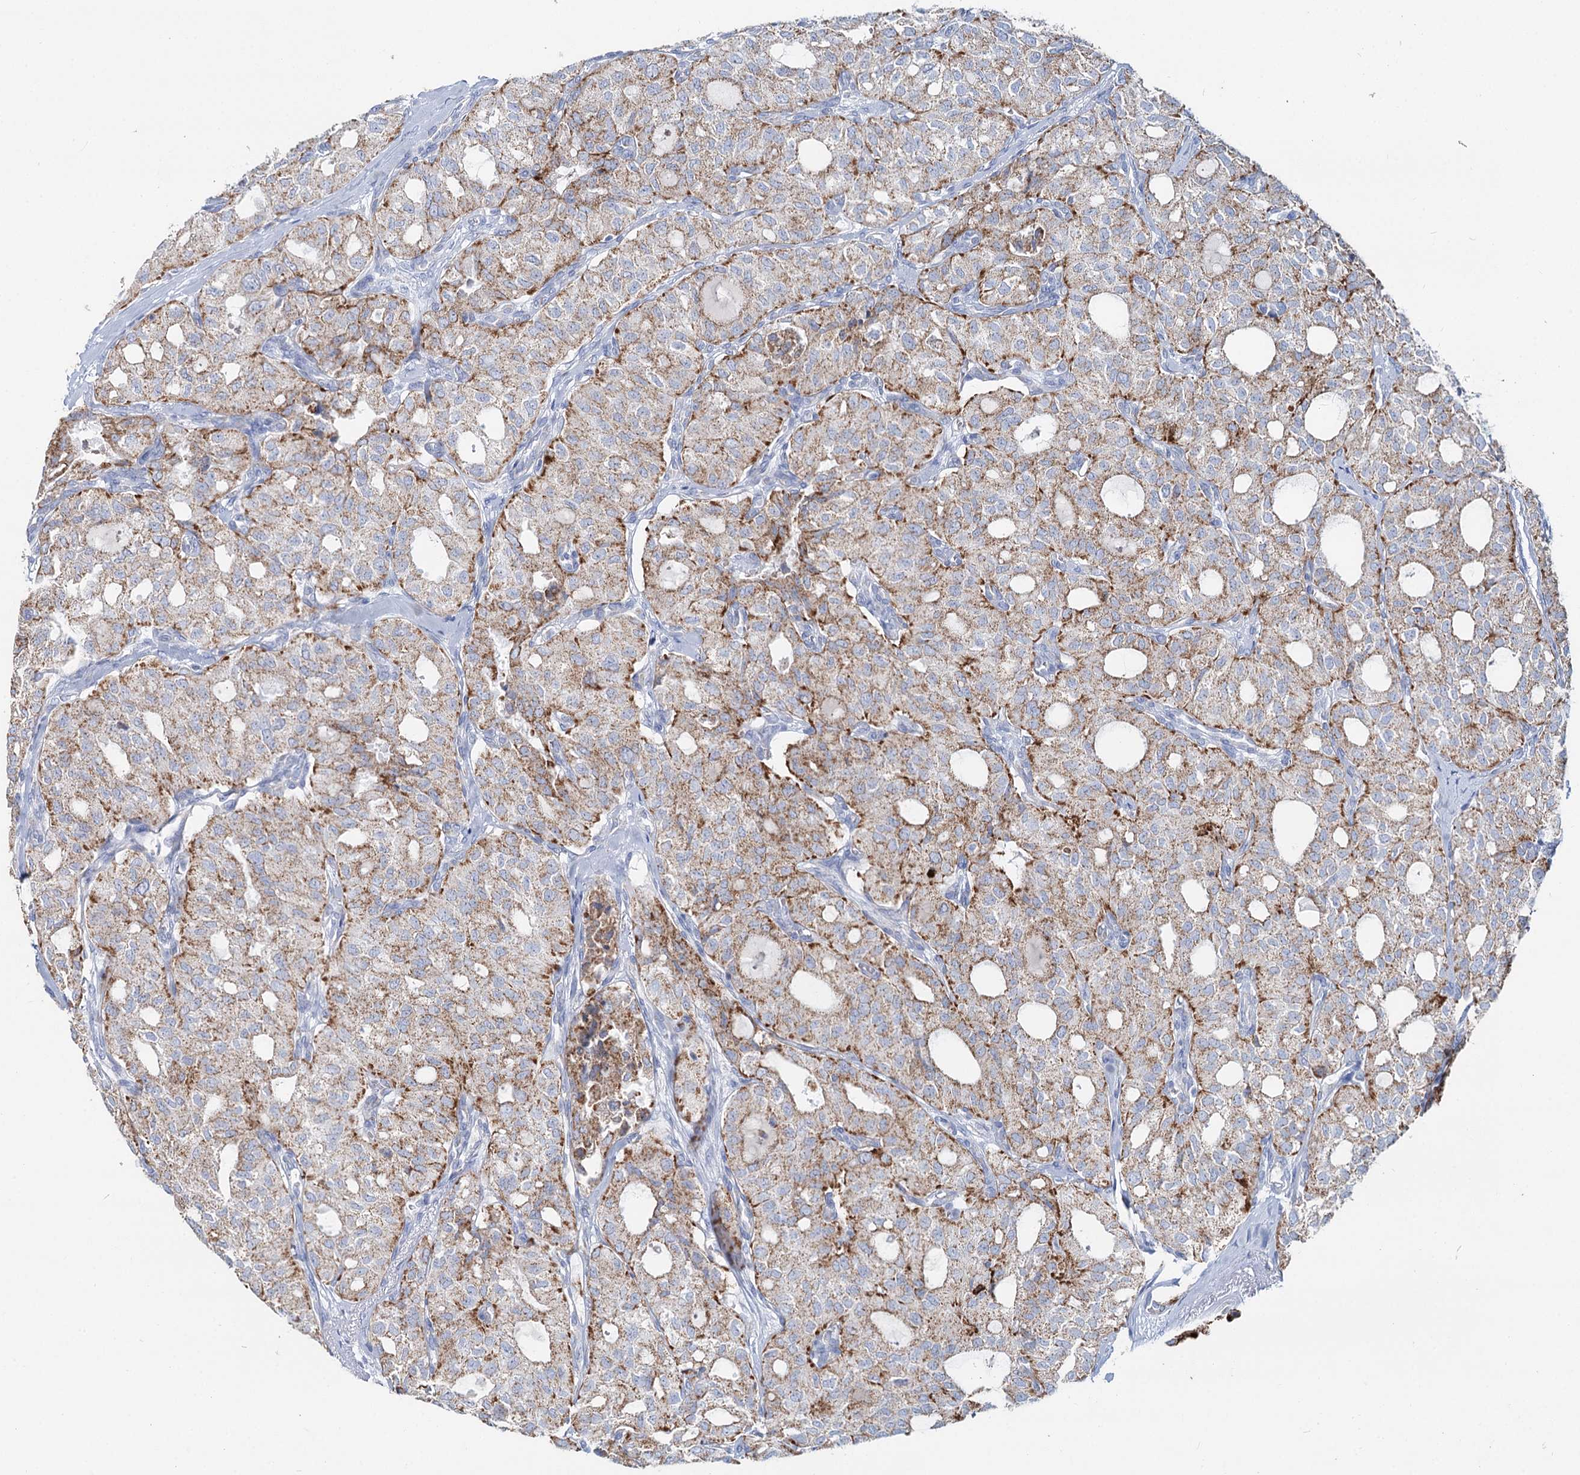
{"staining": {"intensity": "moderate", "quantity": ">75%", "location": "cytoplasmic/membranous"}, "tissue": "thyroid cancer", "cell_type": "Tumor cells", "image_type": "cancer", "snomed": [{"axis": "morphology", "description": "Follicular adenoma carcinoma, NOS"}, {"axis": "topography", "description": "Thyroid gland"}], "caption": "Immunohistochemical staining of thyroid cancer shows medium levels of moderate cytoplasmic/membranous staining in approximately >75% of tumor cells.", "gene": "MCCC2", "patient": {"sex": "male", "age": 75}}